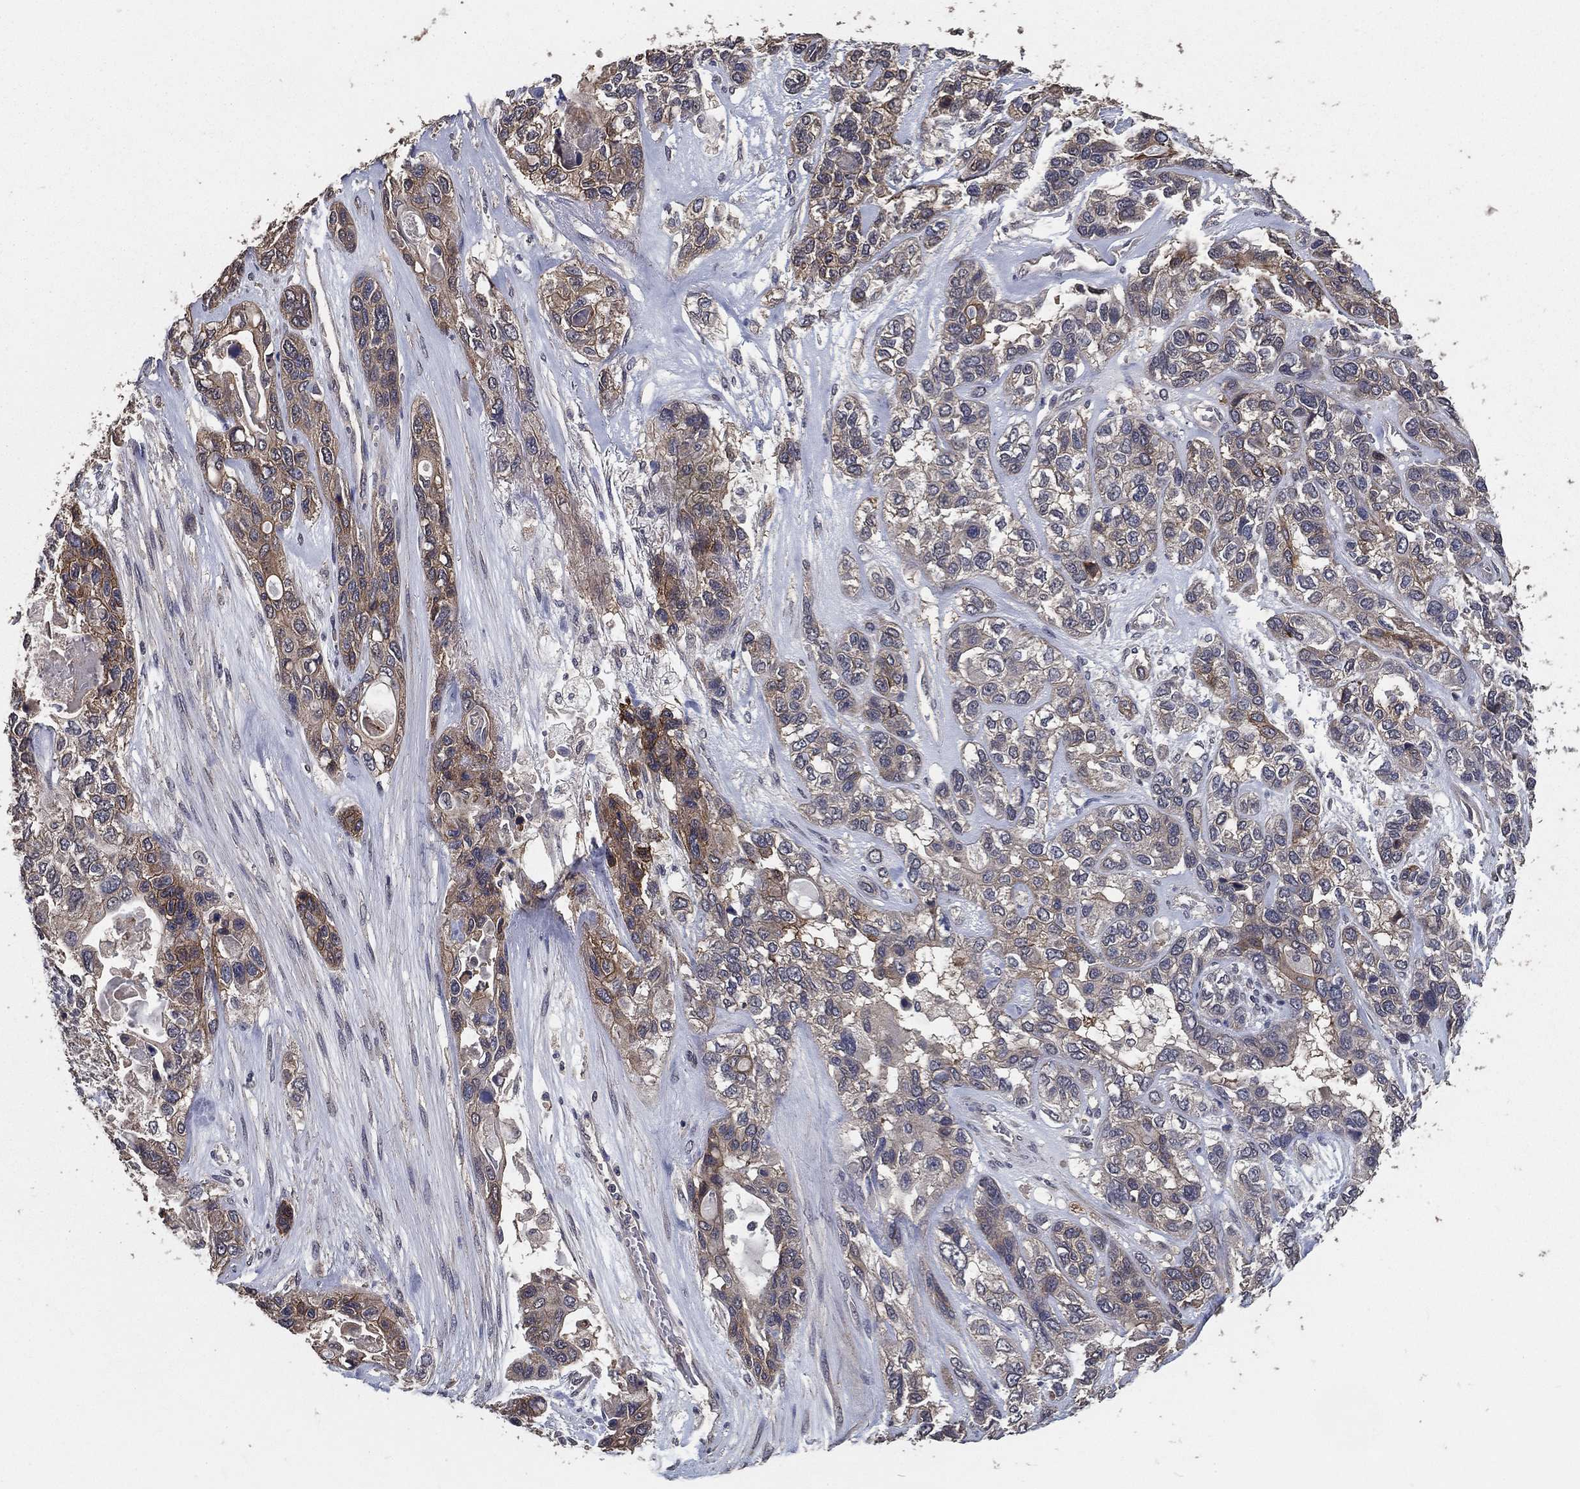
{"staining": {"intensity": "moderate", "quantity": "<25%", "location": "cytoplasmic/membranous"}, "tissue": "lung cancer", "cell_type": "Tumor cells", "image_type": "cancer", "snomed": [{"axis": "morphology", "description": "Squamous cell carcinoma, NOS"}, {"axis": "topography", "description": "Lung"}], "caption": "Immunohistochemical staining of lung squamous cell carcinoma demonstrates low levels of moderate cytoplasmic/membranous staining in approximately <25% of tumor cells.", "gene": "PCNT", "patient": {"sex": "female", "age": 70}}